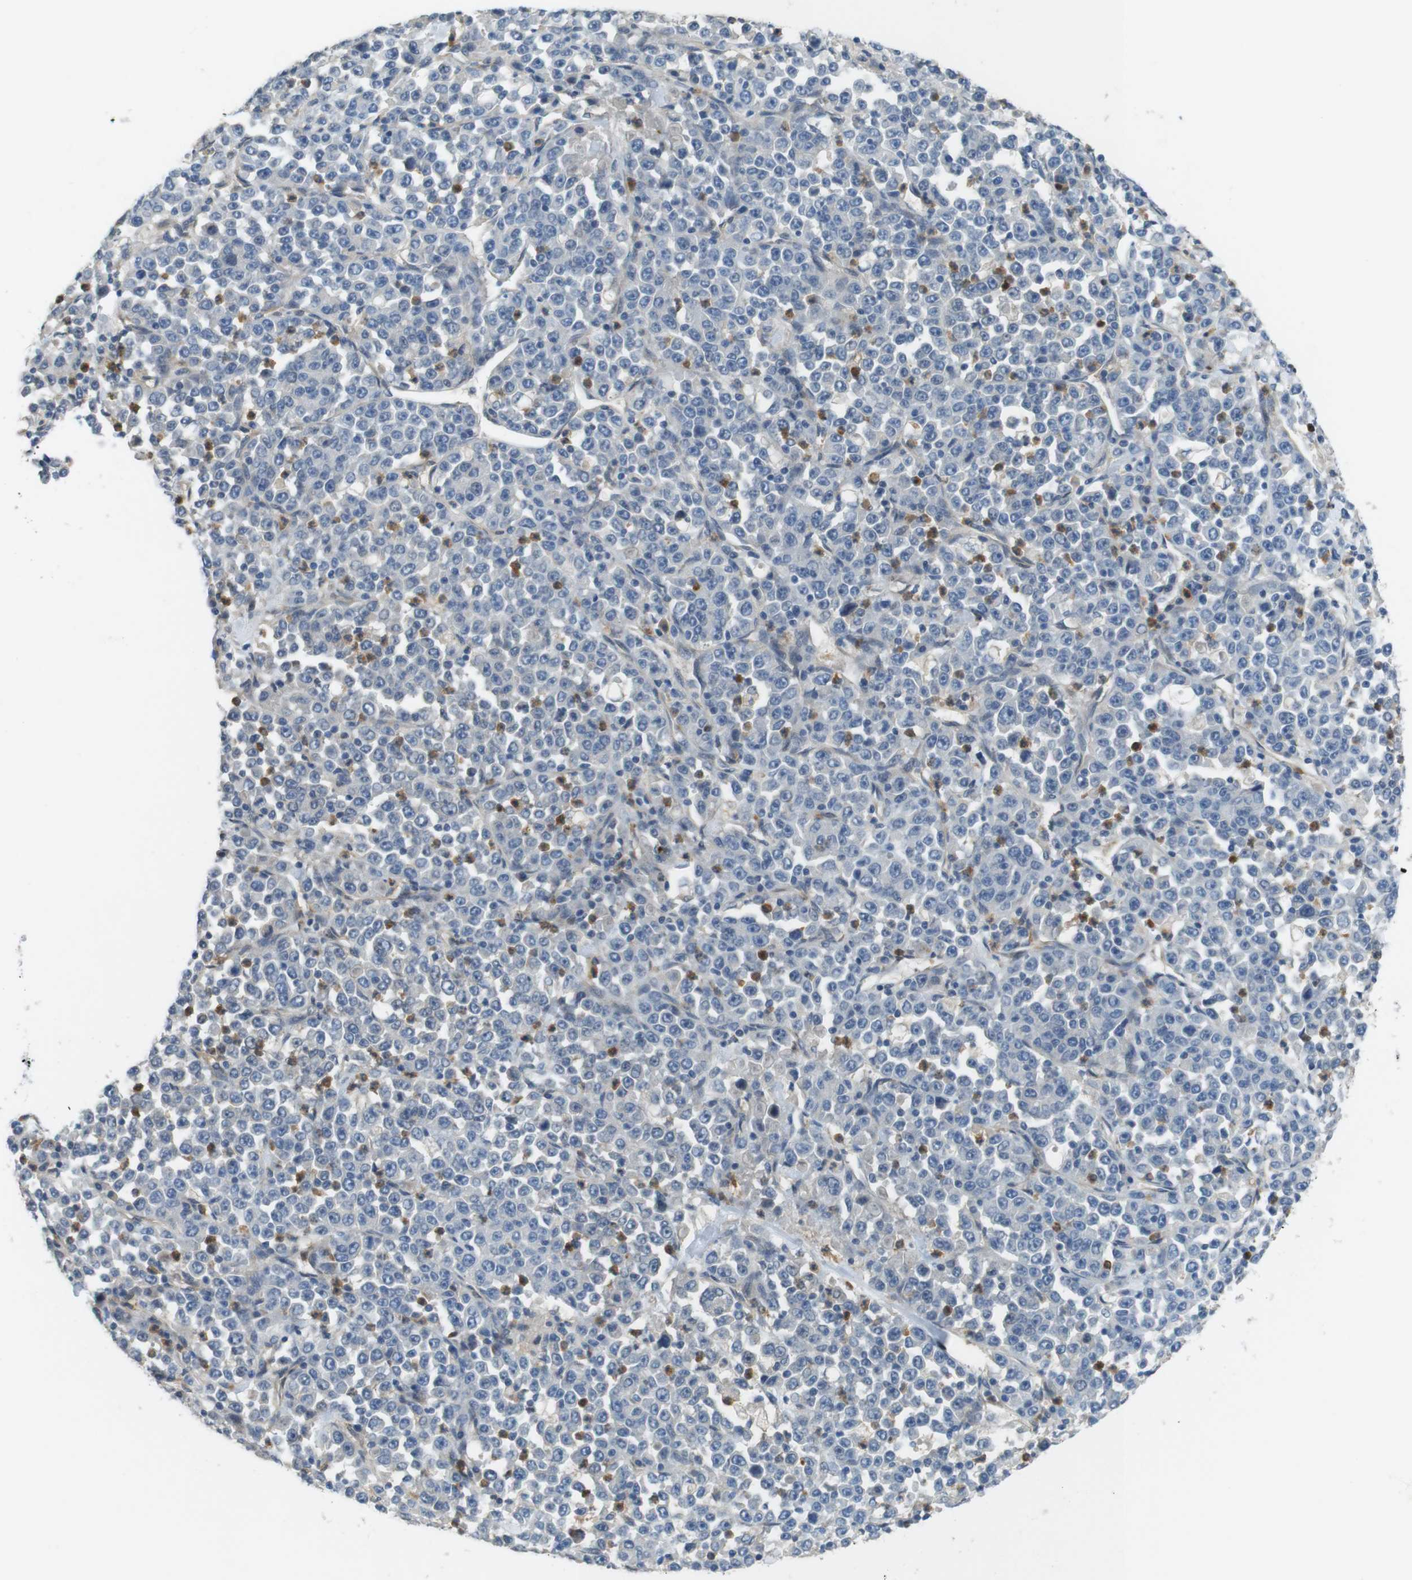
{"staining": {"intensity": "negative", "quantity": "none", "location": "none"}, "tissue": "stomach cancer", "cell_type": "Tumor cells", "image_type": "cancer", "snomed": [{"axis": "morphology", "description": "Normal tissue, NOS"}, {"axis": "morphology", "description": "Adenocarcinoma, NOS"}, {"axis": "topography", "description": "Stomach, upper"}, {"axis": "topography", "description": "Stomach"}], "caption": "A high-resolution micrograph shows immunohistochemistry (IHC) staining of stomach cancer (adenocarcinoma), which reveals no significant positivity in tumor cells.", "gene": "PCDH10", "patient": {"sex": "male", "age": 59}}